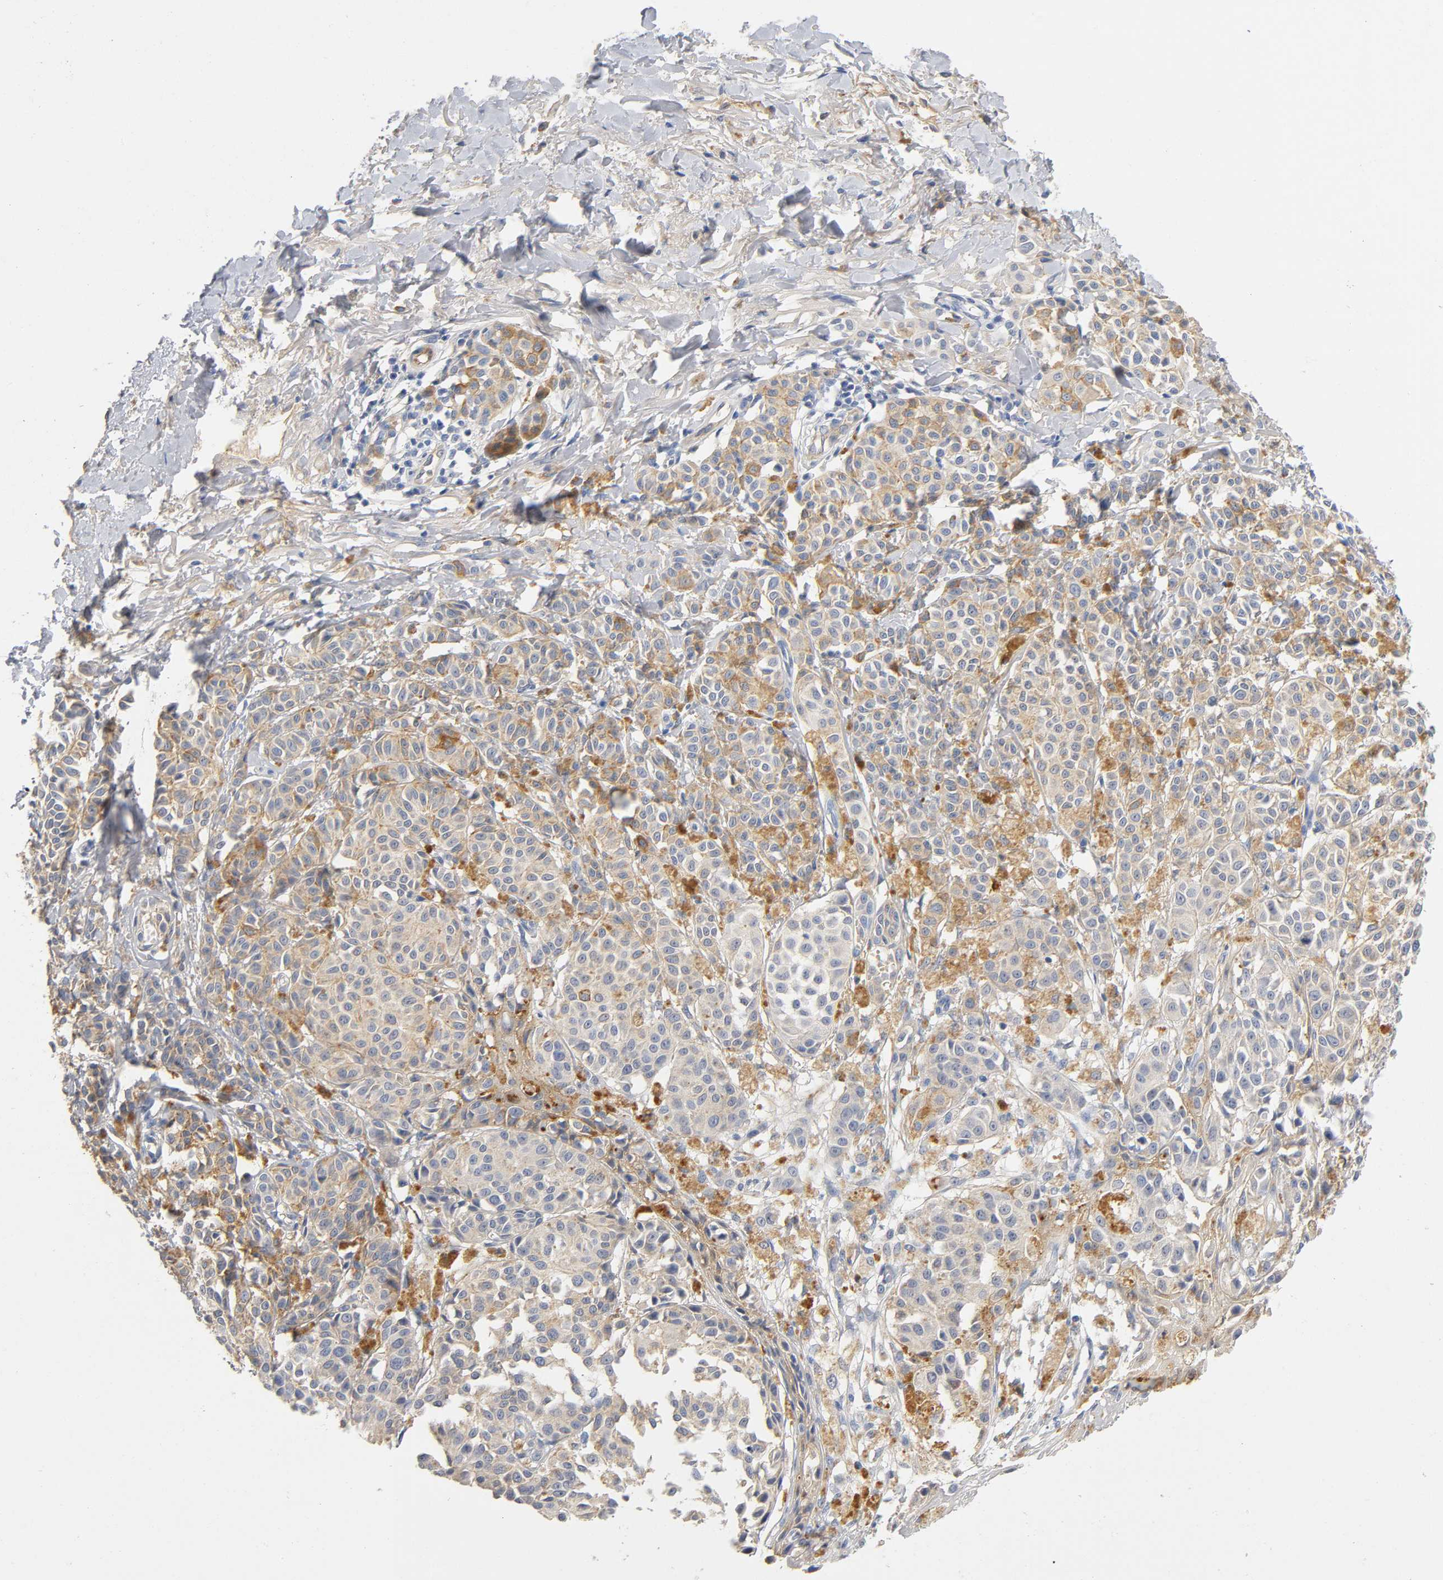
{"staining": {"intensity": "weak", "quantity": "25%-75%", "location": "cytoplasmic/membranous"}, "tissue": "melanoma", "cell_type": "Tumor cells", "image_type": "cancer", "snomed": [{"axis": "morphology", "description": "Malignant melanoma, NOS"}, {"axis": "topography", "description": "Skin"}], "caption": "Melanoma stained for a protein (brown) exhibits weak cytoplasmic/membranous positive positivity in approximately 25%-75% of tumor cells.", "gene": "TNC", "patient": {"sex": "male", "age": 76}}